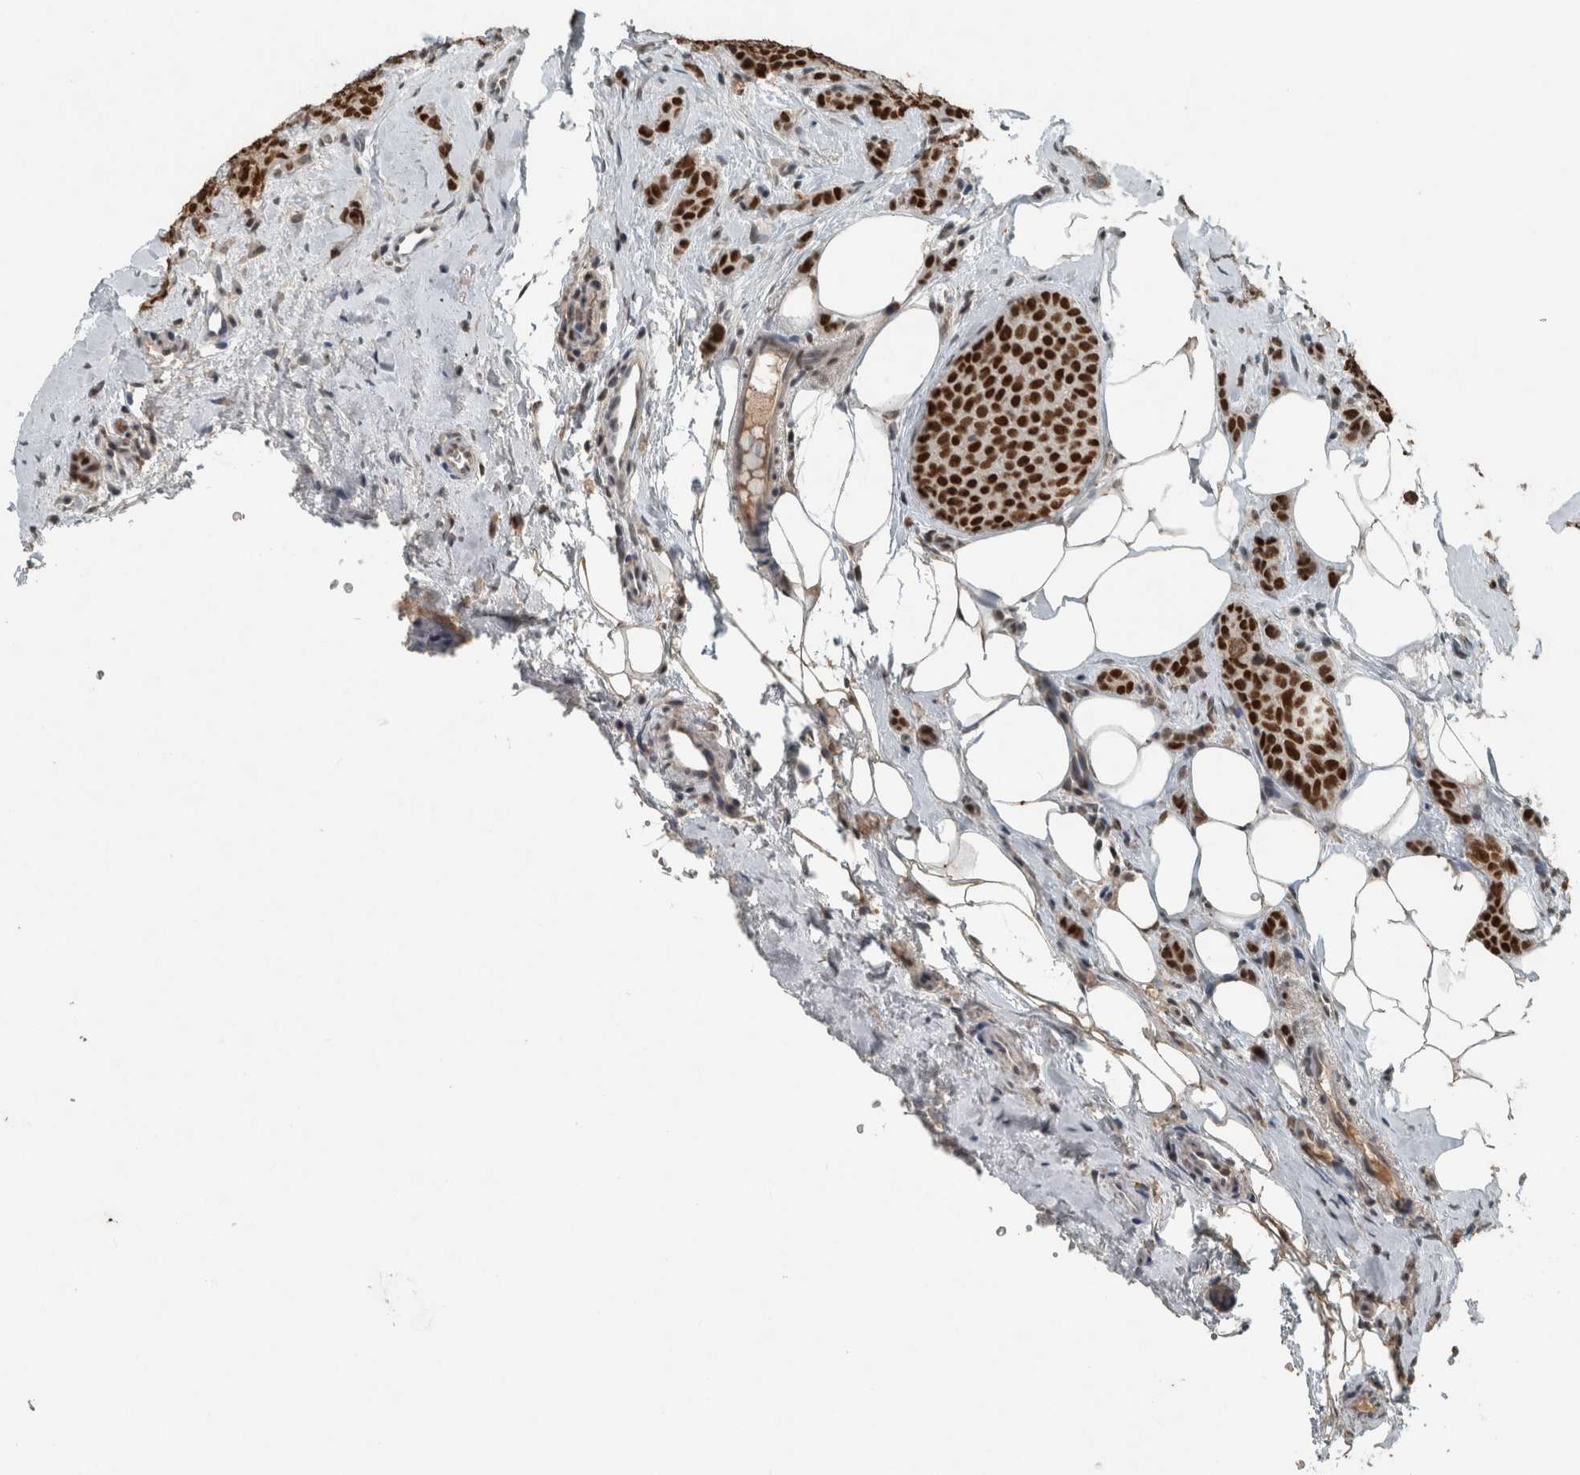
{"staining": {"intensity": "strong", "quantity": ">75%", "location": "nuclear"}, "tissue": "breast cancer", "cell_type": "Tumor cells", "image_type": "cancer", "snomed": [{"axis": "morphology", "description": "Lobular carcinoma"}, {"axis": "topography", "description": "Skin"}, {"axis": "topography", "description": "Breast"}], "caption": "Immunohistochemistry histopathology image of neoplastic tissue: human breast lobular carcinoma stained using immunohistochemistry (IHC) exhibits high levels of strong protein expression localized specifically in the nuclear of tumor cells, appearing as a nuclear brown color.", "gene": "ZNF24", "patient": {"sex": "female", "age": 46}}